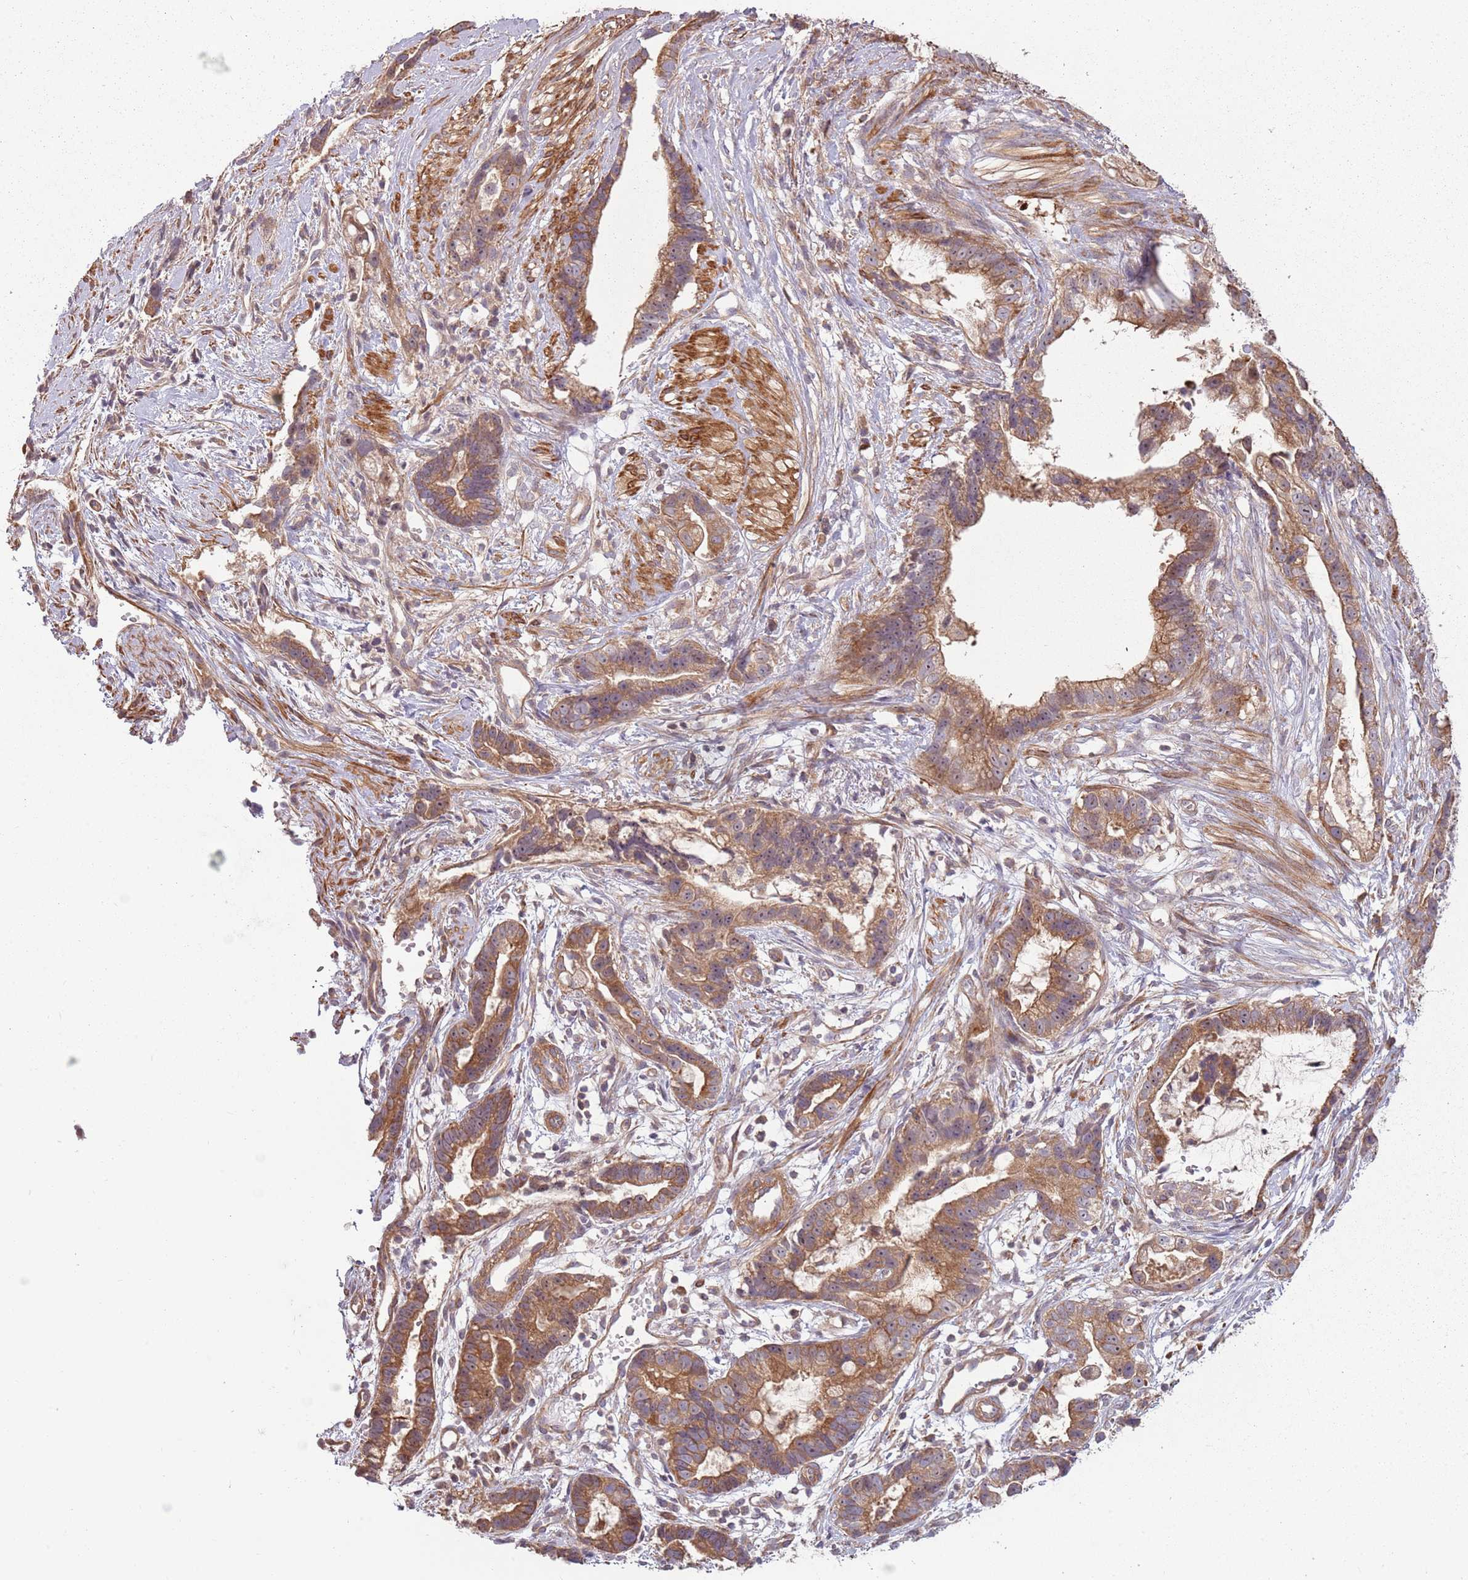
{"staining": {"intensity": "moderate", "quantity": ">75%", "location": "cytoplasmic/membranous"}, "tissue": "stomach cancer", "cell_type": "Tumor cells", "image_type": "cancer", "snomed": [{"axis": "morphology", "description": "Adenocarcinoma, NOS"}, {"axis": "topography", "description": "Stomach"}], "caption": "Protein analysis of stomach adenocarcinoma tissue demonstrates moderate cytoplasmic/membranous staining in about >75% of tumor cells.", "gene": "RPL21", "patient": {"sex": "male", "age": 55}}